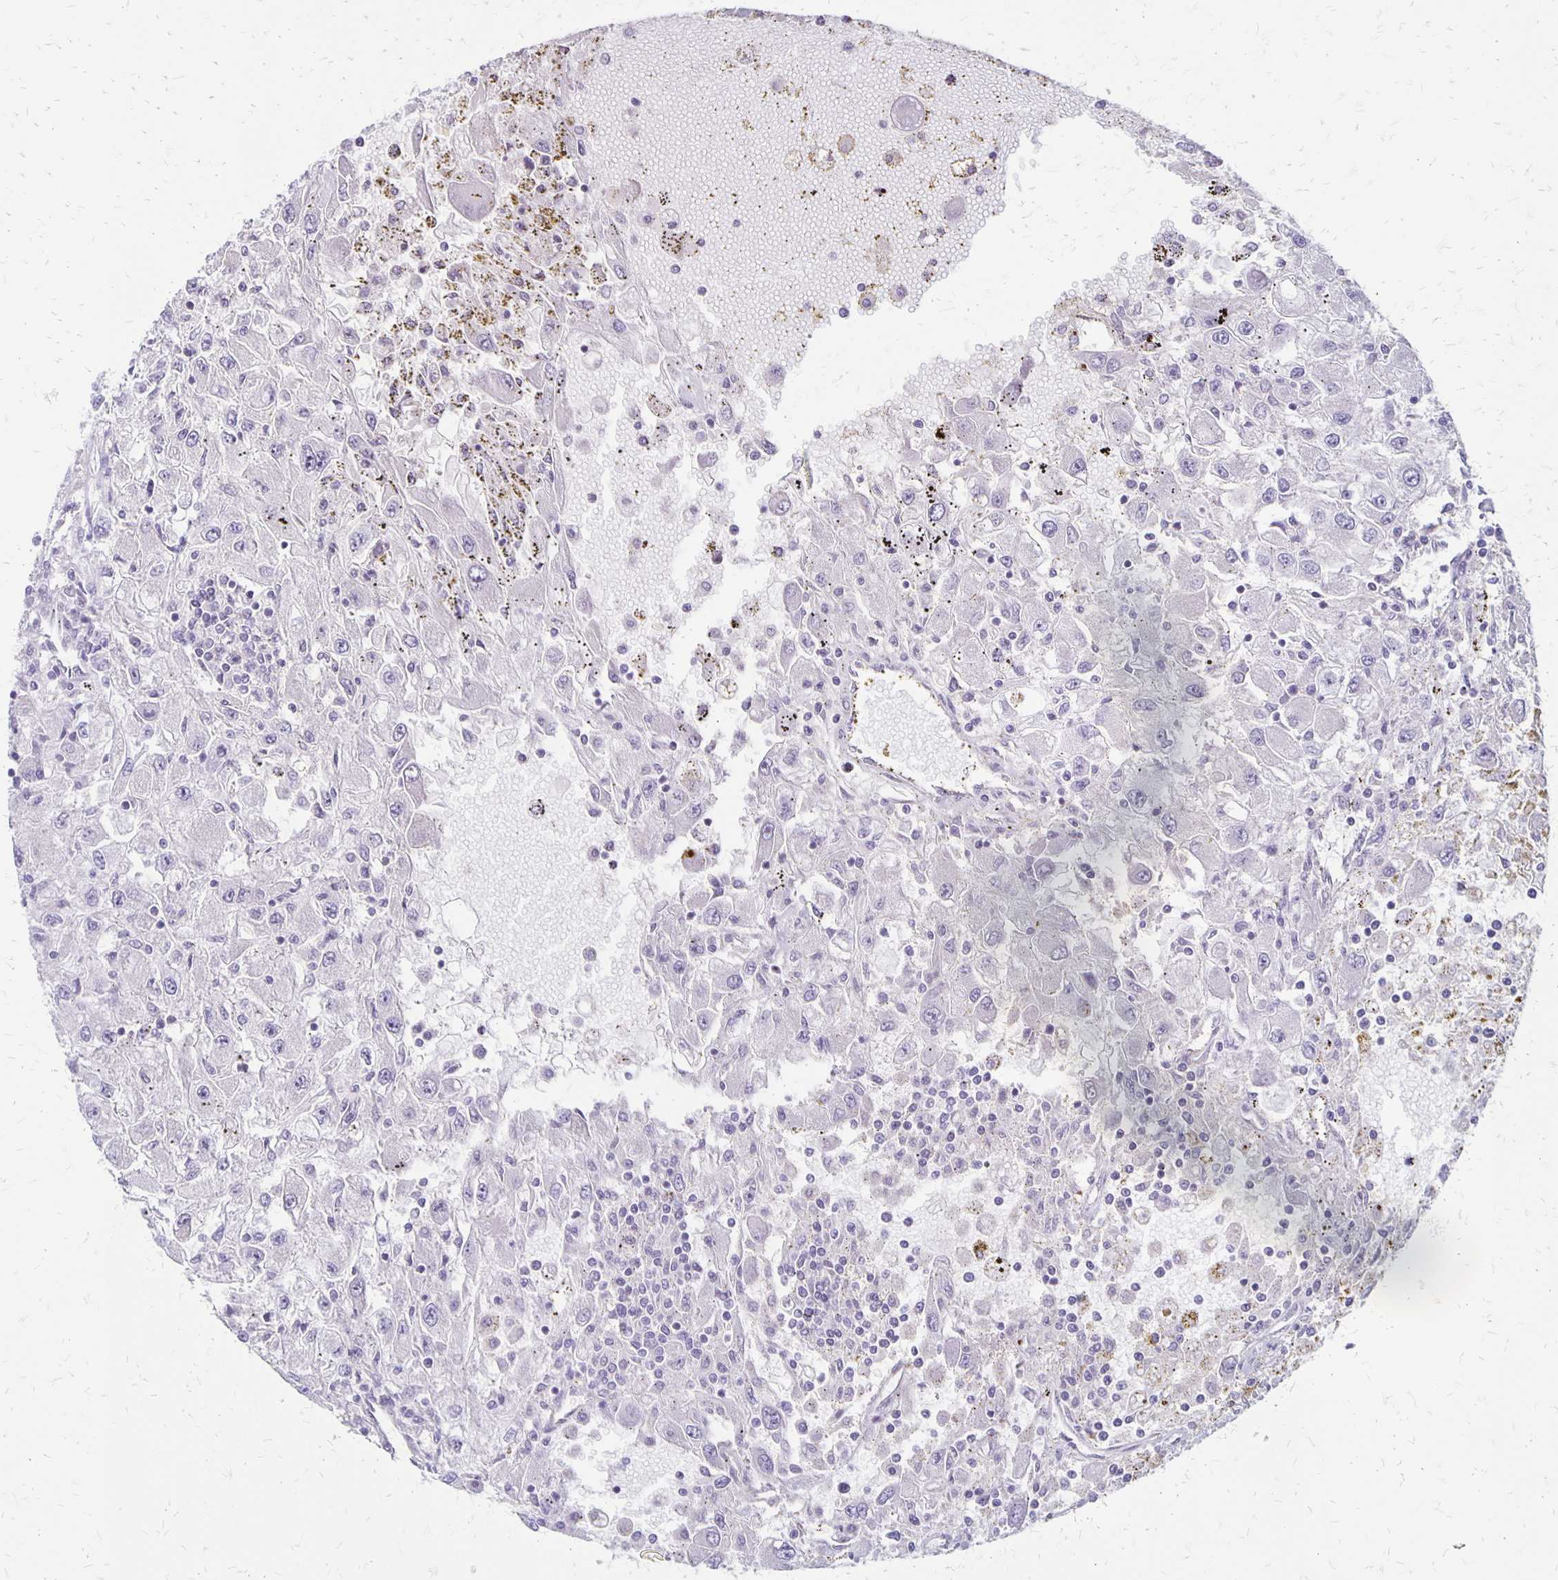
{"staining": {"intensity": "negative", "quantity": "none", "location": "none"}, "tissue": "renal cancer", "cell_type": "Tumor cells", "image_type": "cancer", "snomed": [{"axis": "morphology", "description": "Adenocarcinoma, NOS"}, {"axis": "topography", "description": "Kidney"}], "caption": "Histopathology image shows no significant protein positivity in tumor cells of renal cancer (adenocarcinoma).", "gene": "HOMER1", "patient": {"sex": "female", "age": 67}}